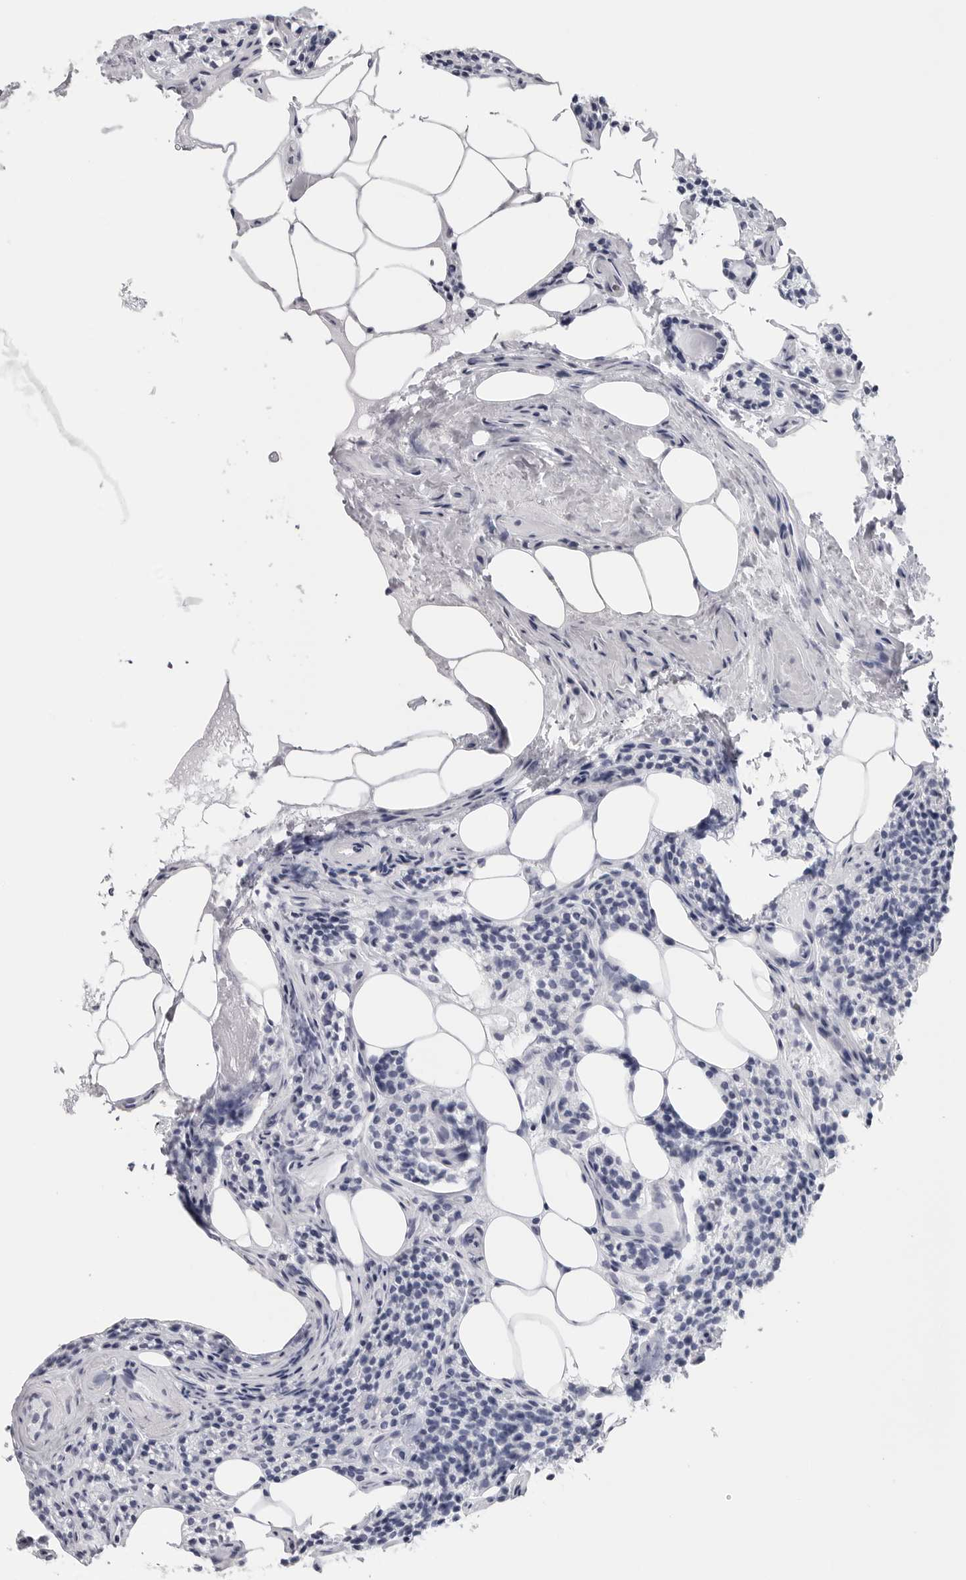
{"staining": {"intensity": "negative", "quantity": "none", "location": "none"}, "tissue": "parathyroid gland", "cell_type": "Glandular cells", "image_type": "normal", "snomed": [{"axis": "morphology", "description": "Normal tissue, NOS"}, {"axis": "topography", "description": "Parathyroid gland"}], "caption": "DAB immunohistochemical staining of benign human parathyroid gland reveals no significant expression in glandular cells. (Brightfield microscopy of DAB immunohistochemistry (IHC) at high magnification).", "gene": "CST2", "patient": {"sex": "female", "age": 71}}